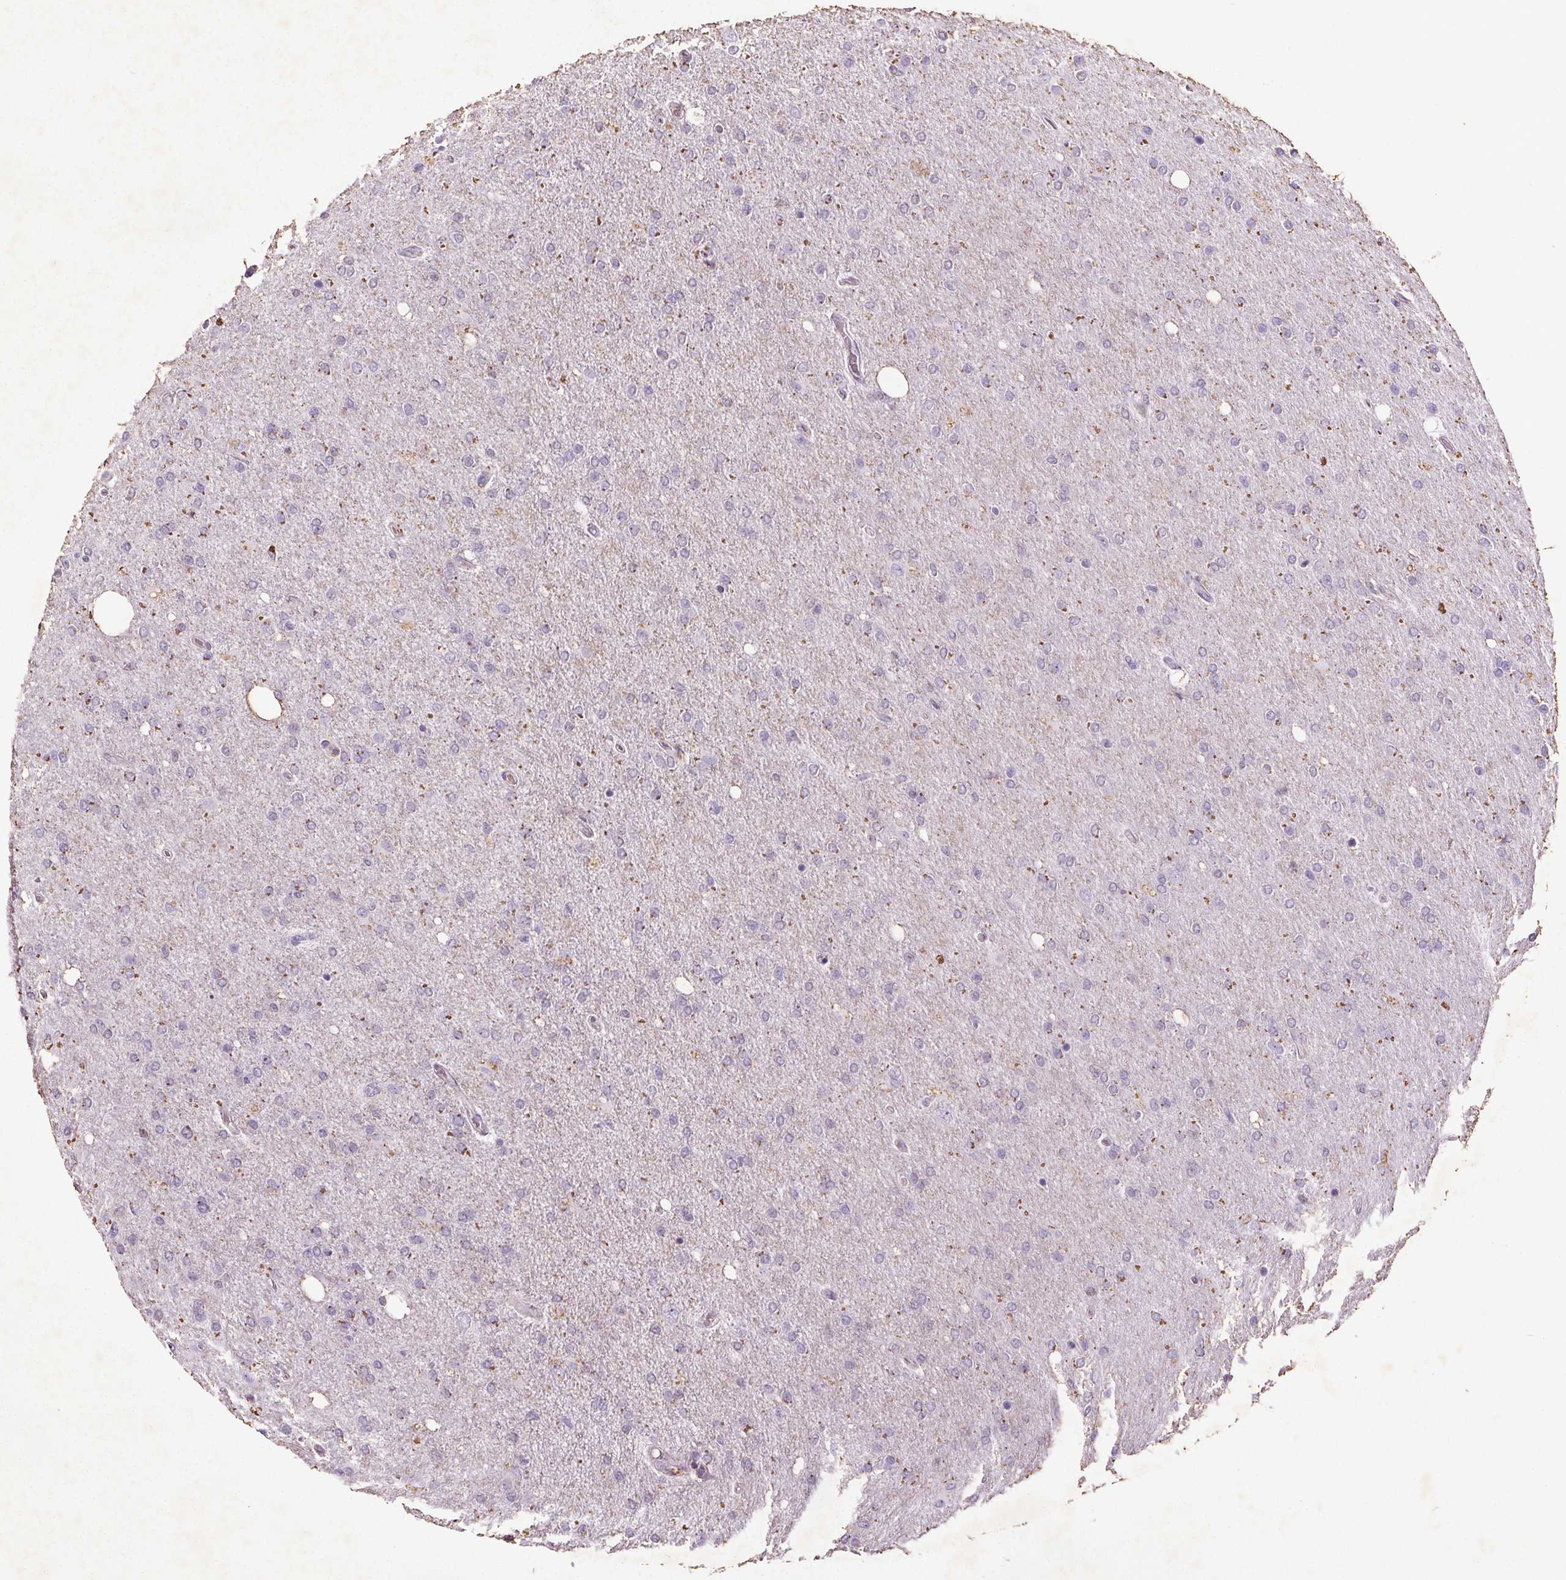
{"staining": {"intensity": "negative", "quantity": "none", "location": "none"}, "tissue": "glioma", "cell_type": "Tumor cells", "image_type": "cancer", "snomed": [{"axis": "morphology", "description": "Glioma, malignant, High grade"}, {"axis": "topography", "description": "Cerebral cortex"}], "caption": "Glioma was stained to show a protein in brown. There is no significant positivity in tumor cells.", "gene": "C19orf84", "patient": {"sex": "male", "age": 70}}